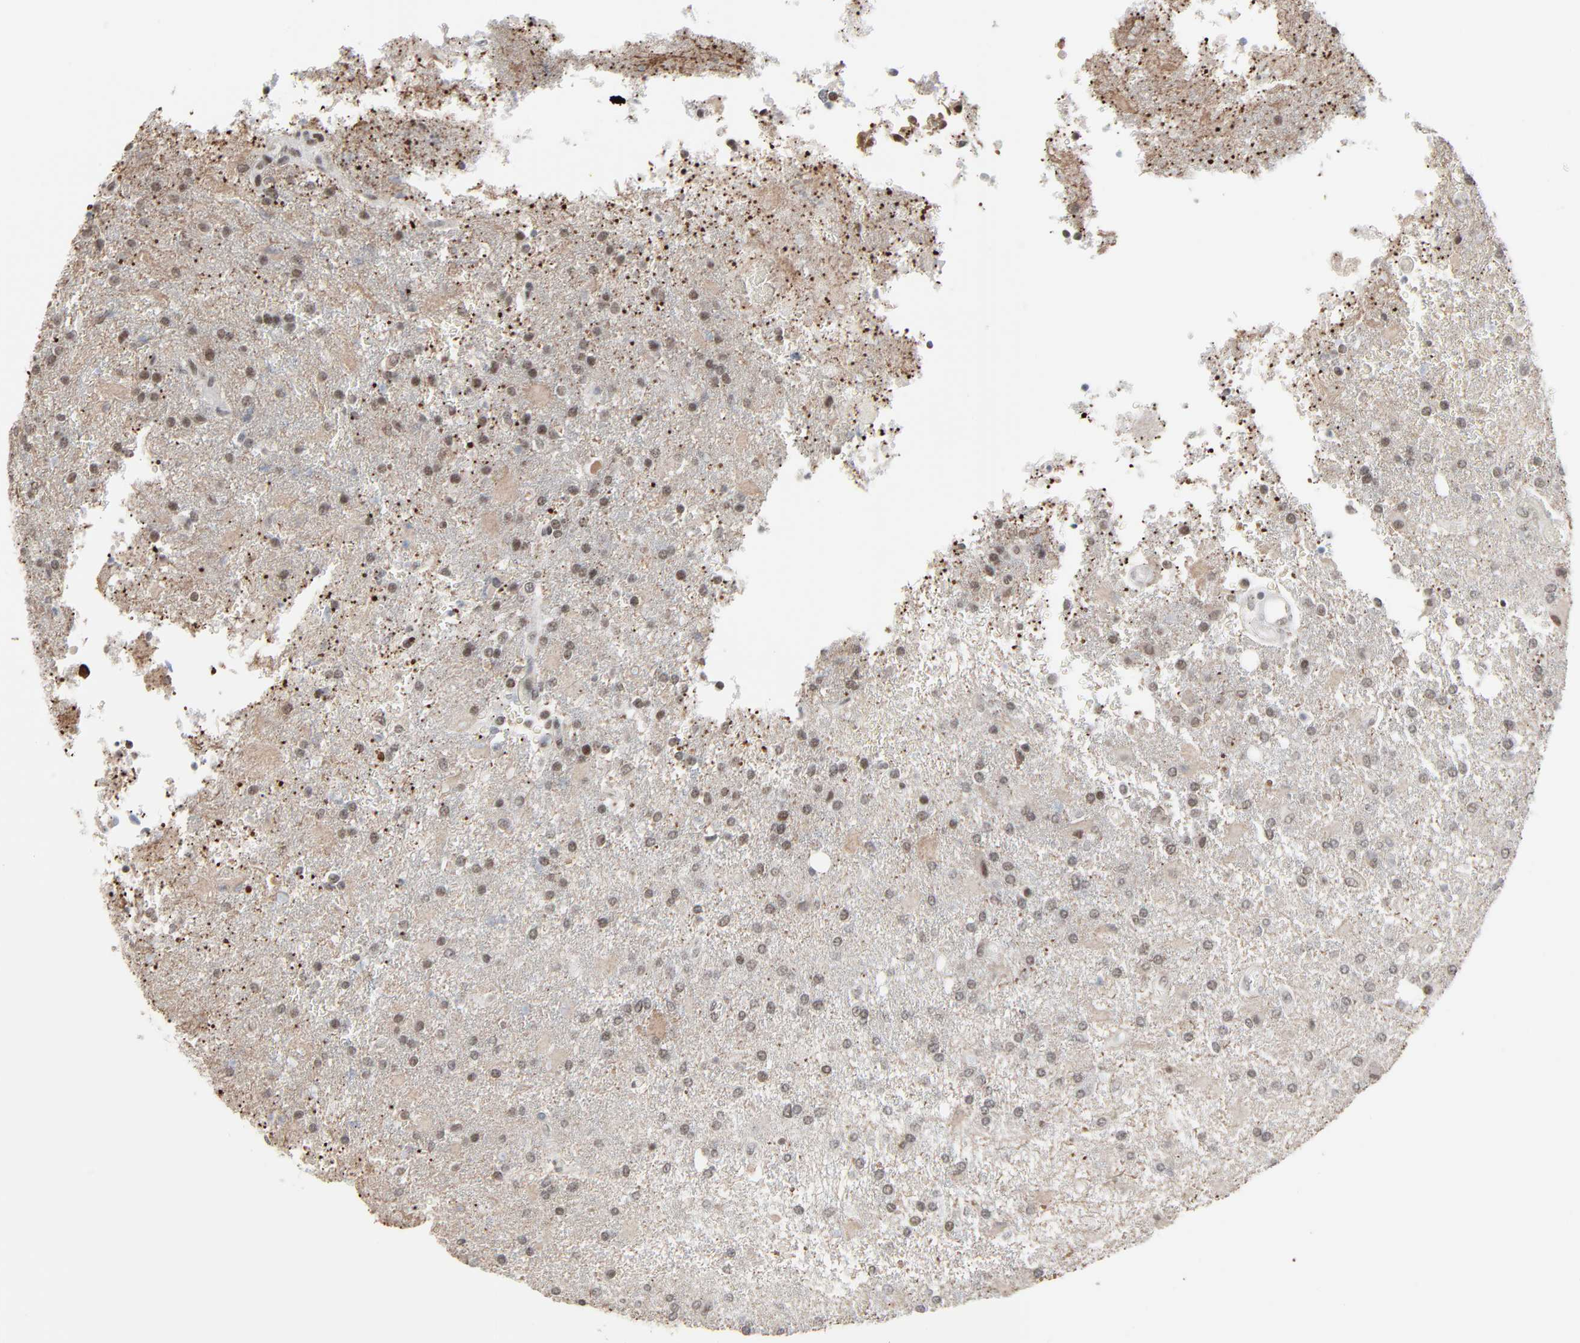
{"staining": {"intensity": "weak", "quantity": "25%-75%", "location": "nuclear"}, "tissue": "glioma", "cell_type": "Tumor cells", "image_type": "cancer", "snomed": [{"axis": "morphology", "description": "Glioma, malignant, High grade"}, {"axis": "topography", "description": "Cerebral cortex"}], "caption": "Malignant glioma (high-grade) stained for a protein (brown) demonstrates weak nuclear positive positivity in approximately 25%-75% of tumor cells.", "gene": "FBXO28", "patient": {"sex": "male", "age": 79}}